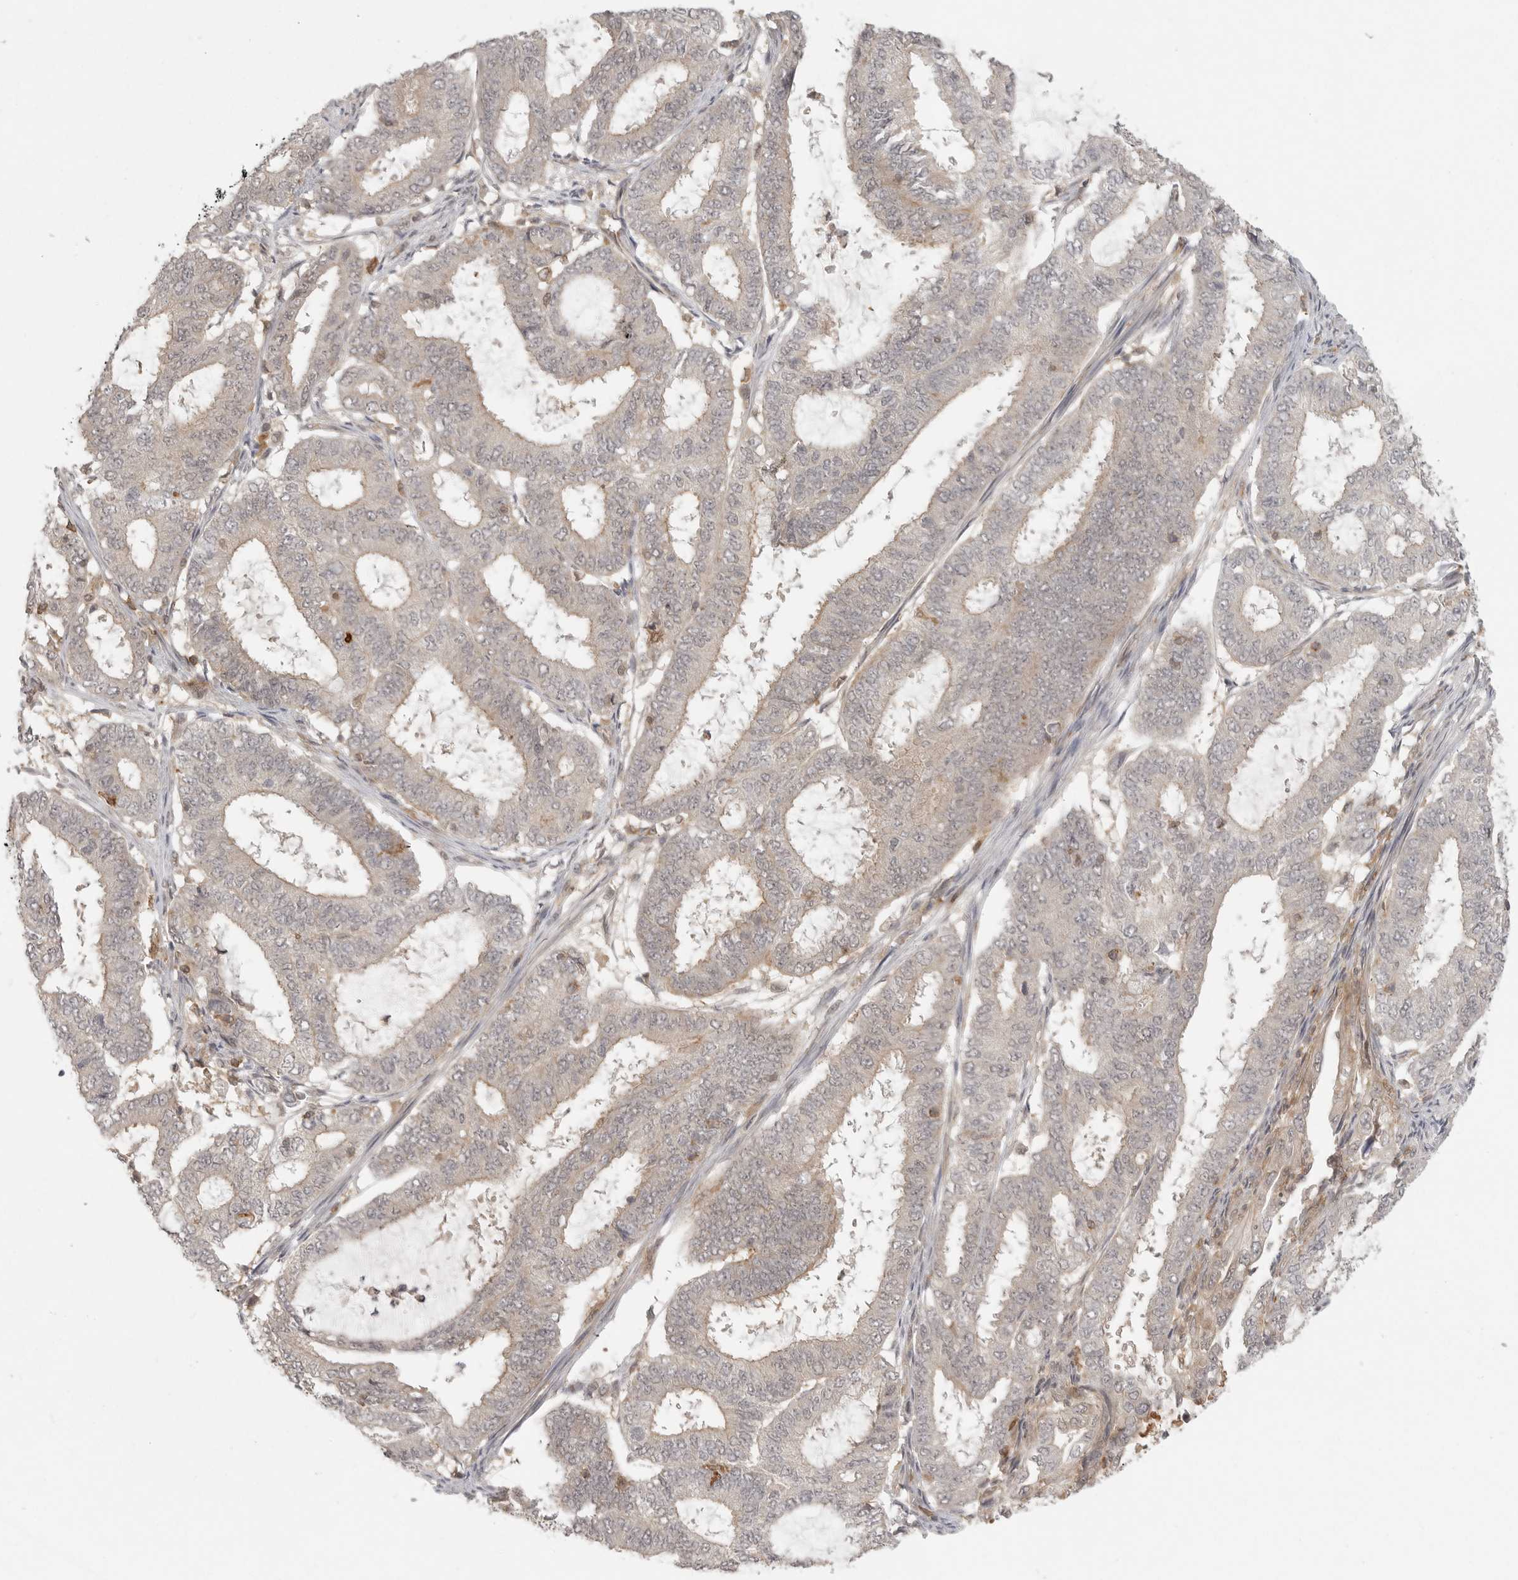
{"staining": {"intensity": "weak", "quantity": "<25%", "location": "cytoplasmic/membranous"}, "tissue": "endometrial cancer", "cell_type": "Tumor cells", "image_type": "cancer", "snomed": [{"axis": "morphology", "description": "Adenocarcinoma, NOS"}, {"axis": "topography", "description": "Endometrium"}], "caption": "Photomicrograph shows no protein positivity in tumor cells of endometrial adenocarcinoma tissue. (Brightfield microscopy of DAB immunohistochemistry at high magnification).", "gene": "DBNL", "patient": {"sex": "female", "age": 51}}